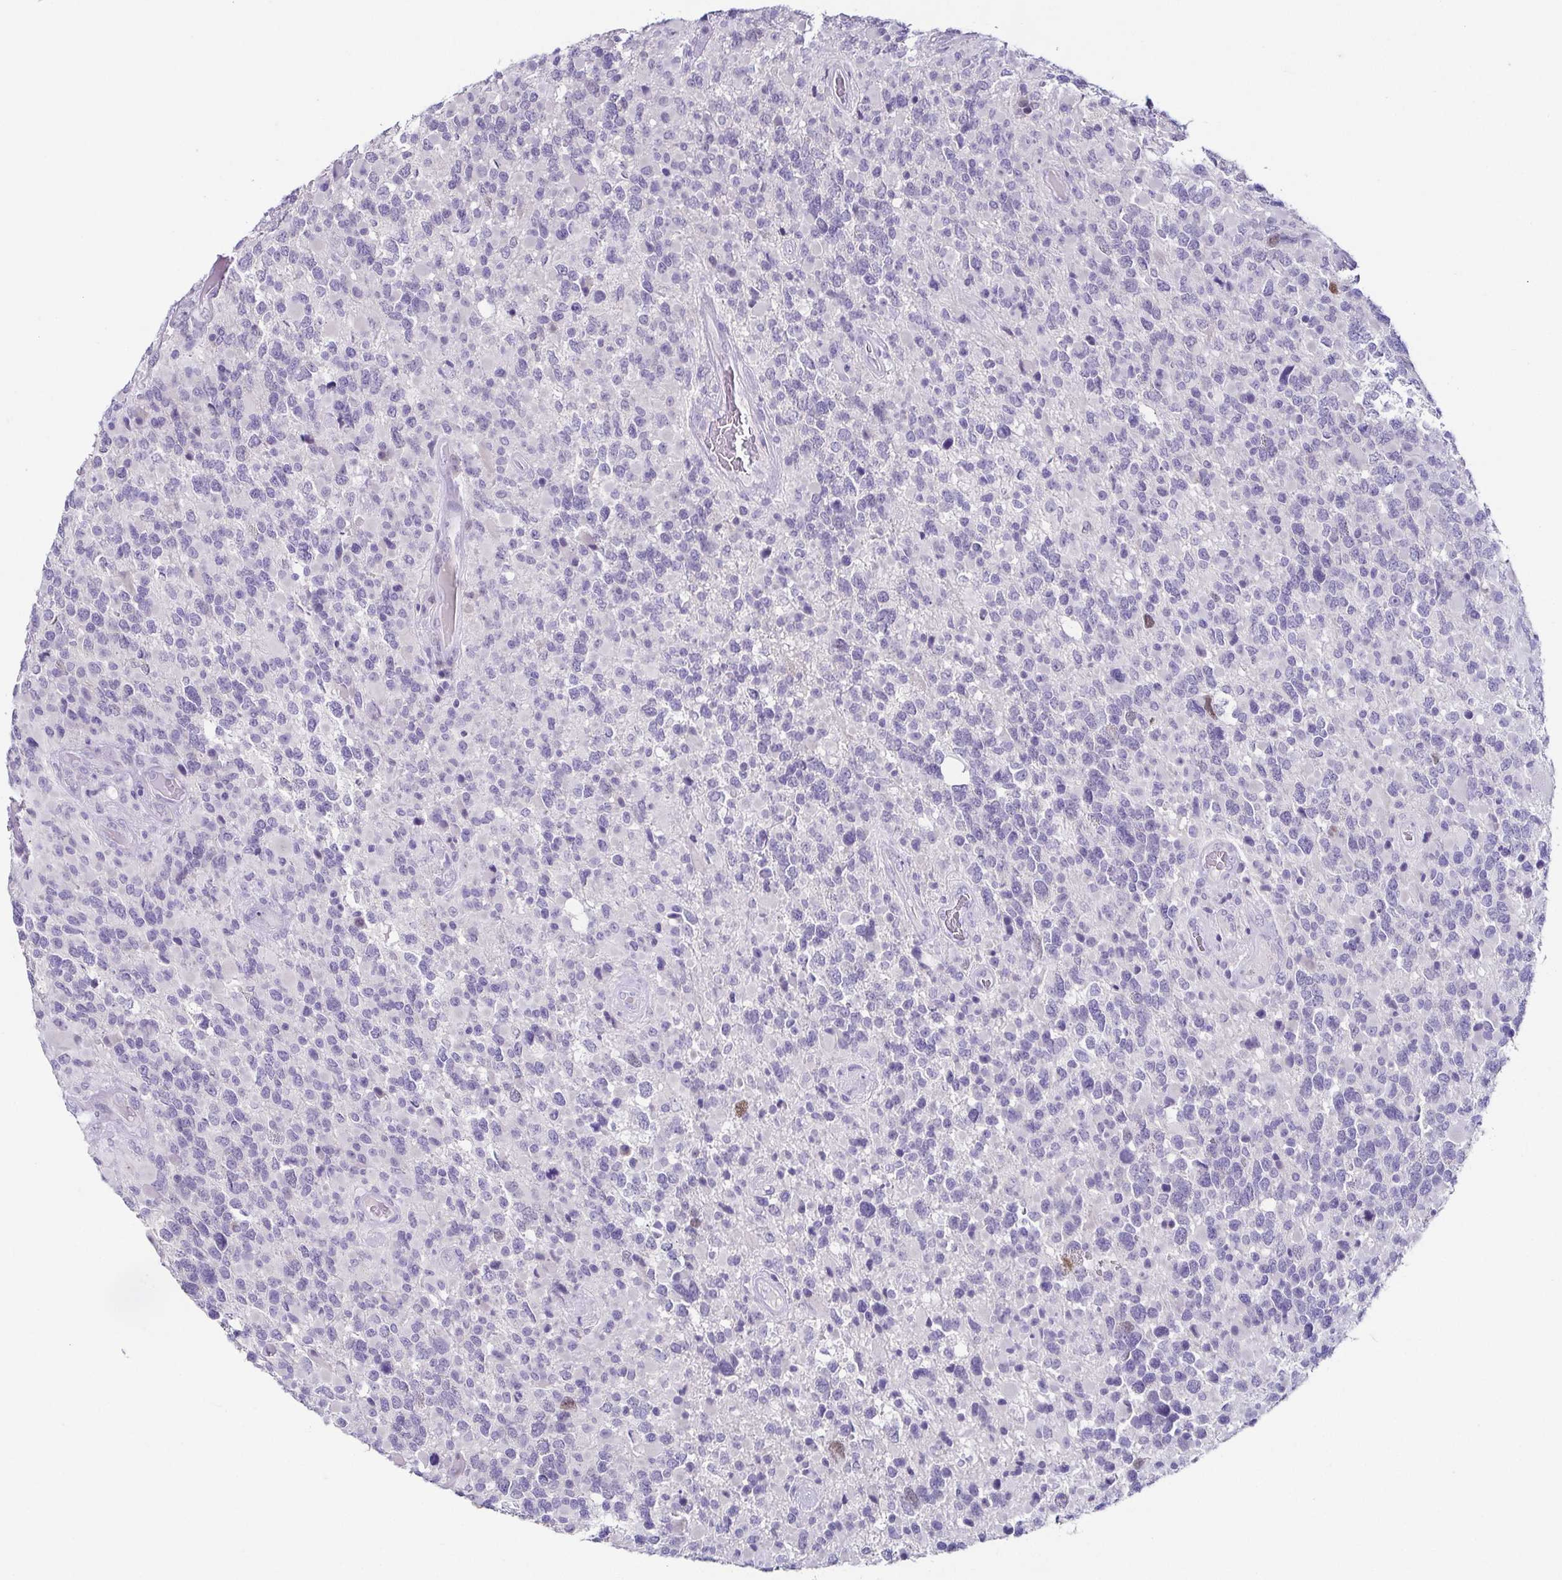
{"staining": {"intensity": "negative", "quantity": "none", "location": "none"}, "tissue": "glioma", "cell_type": "Tumor cells", "image_type": "cancer", "snomed": [{"axis": "morphology", "description": "Glioma, malignant, High grade"}, {"axis": "topography", "description": "Brain"}], "caption": "DAB (3,3'-diaminobenzidine) immunohistochemical staining of glioma displays no significant expression in tumor cells.", "gene": "TP73", "patient": {"sex": "female", "age": 40}}